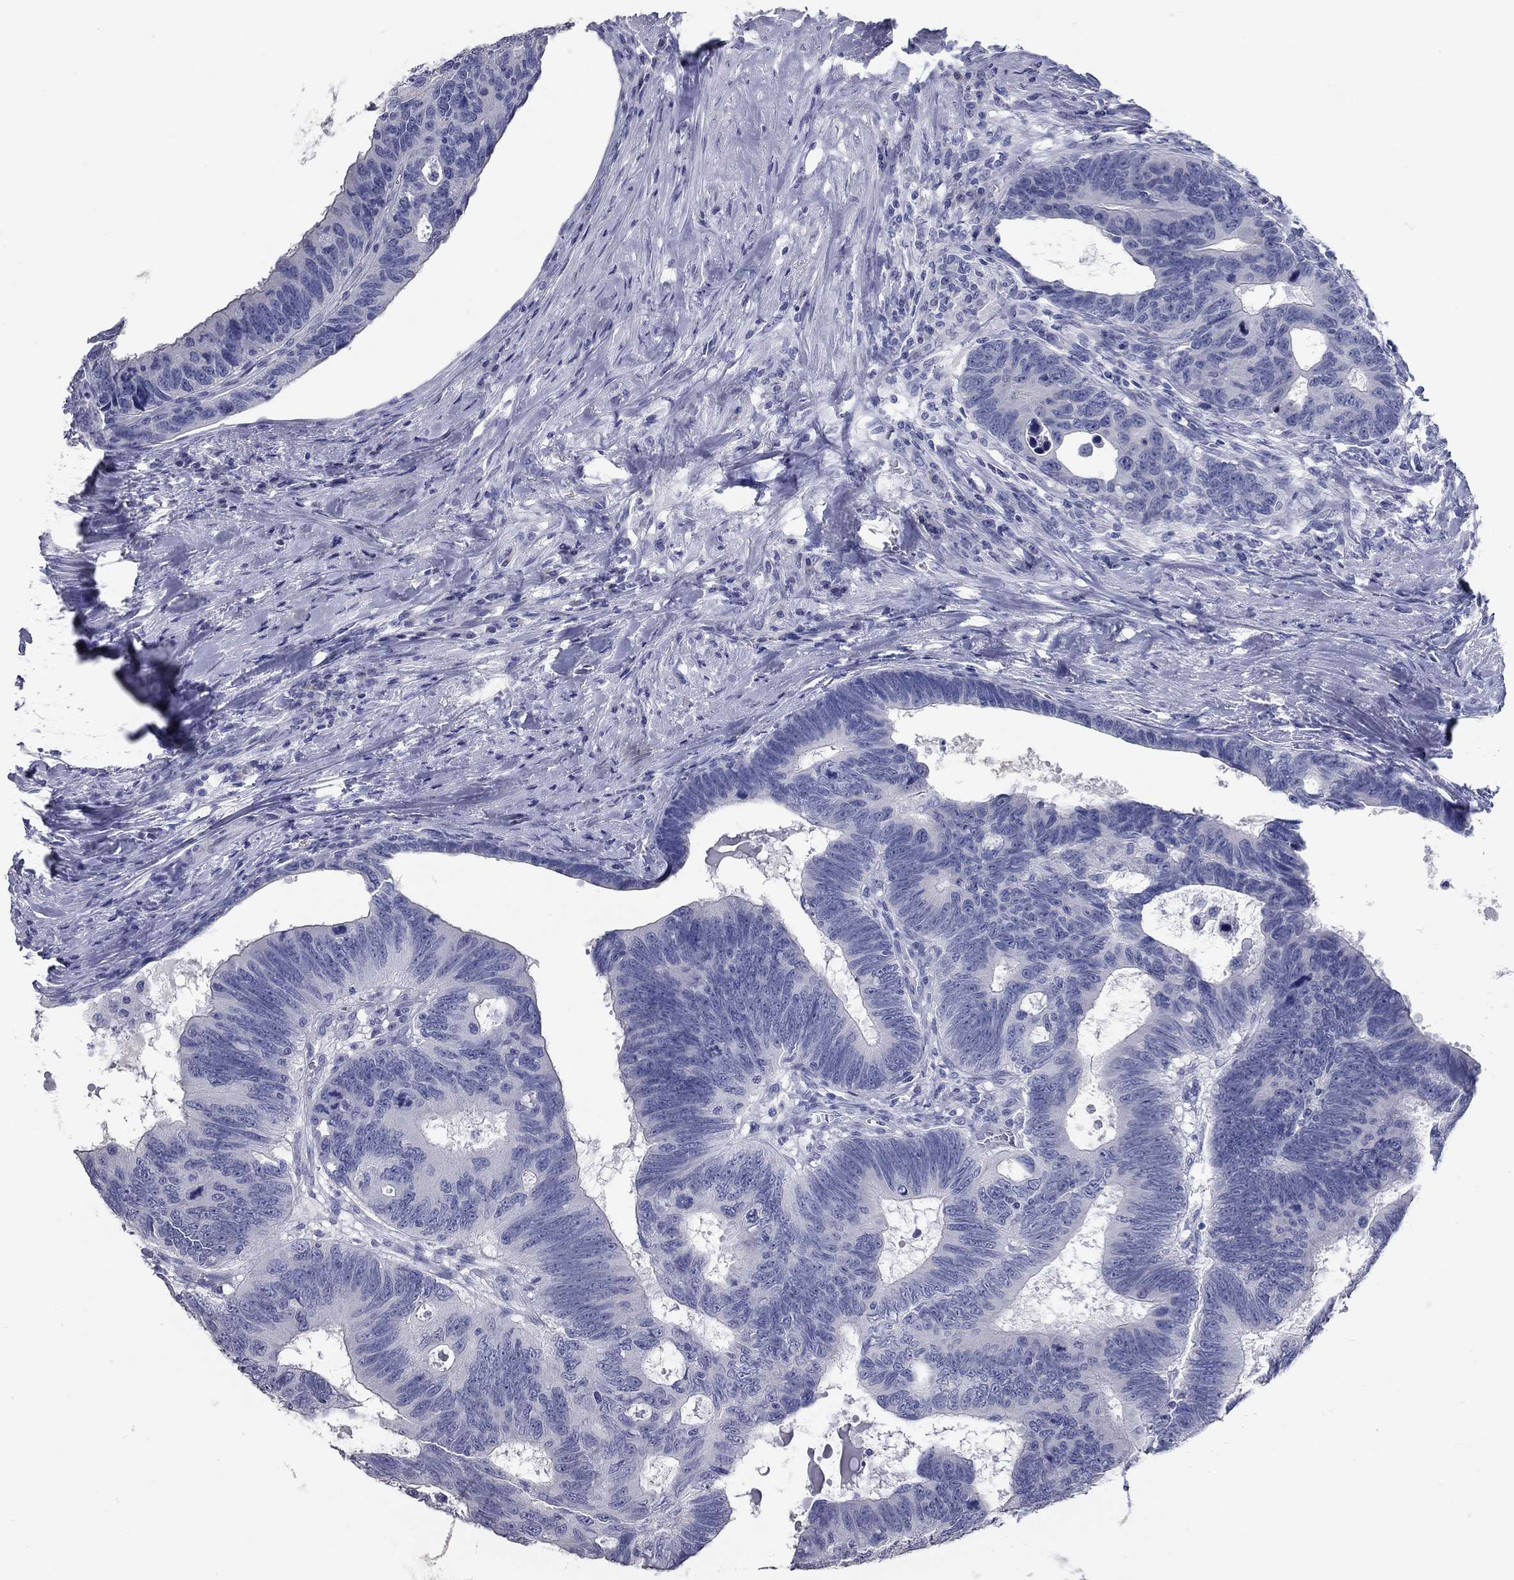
{"staining": {"intensity": "negative", "quantity": "none", "location": "none"}, "tissue": "colorectal cancer", "cell_type": "Tumor cells", "image_type": "cancer", "snomed": [{"axis": "morphology", "description": "Adenocarcinoma, NOS"}, {"axis": "topography", "description": "Colon"}], "caption": "Colorectal adenocarcinoma stained for a protein using immunohistochemistry (IHC) displays no staining tumor cells.", "gene": "TAC1", "patient": {"sex": "female", "age": 77}}